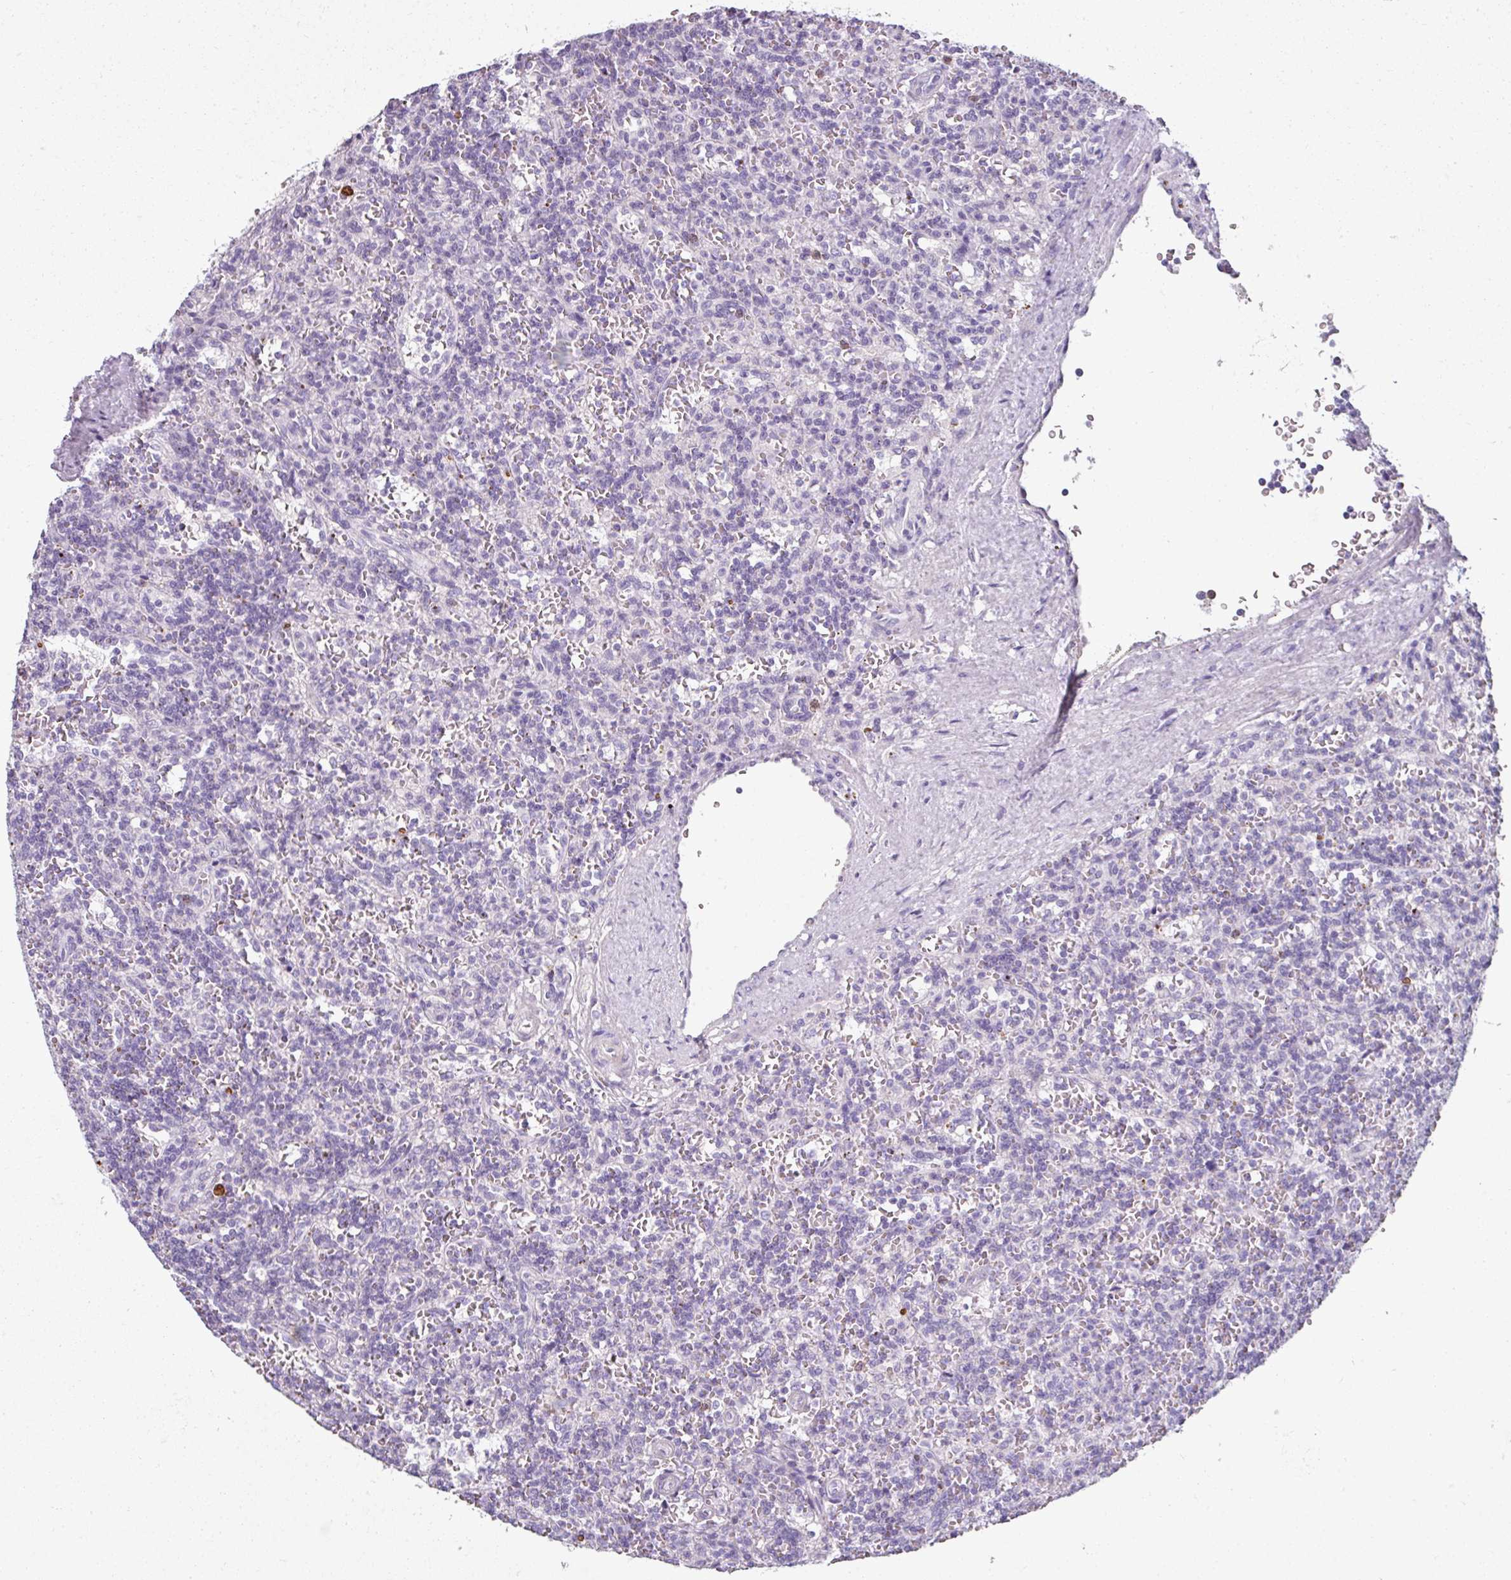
{"staining": {"intensity": "negative", "quantity": "none", "location": "none"}, "tissue": "lymphoma", "cell_type": "Tumor cells", "image_type": "cancer", "snomed": [{"axis": "morphology", "description": "Malignant lymphoma, non-Hodgkin's type, Low grade"}, {"axis": "topography", "description": "Spleen"}], "caption": "Immunohistochemistry image of neoplastic tissue: human low-grade malignant lymphoma, non-Hodgkin's type stained with DAB (3,3'-diaminobenzidine) demonstrates no significant protein staining in tumor cells.", "gene": "FHAD1", "patient": {"sex": "male", "age": 73}}